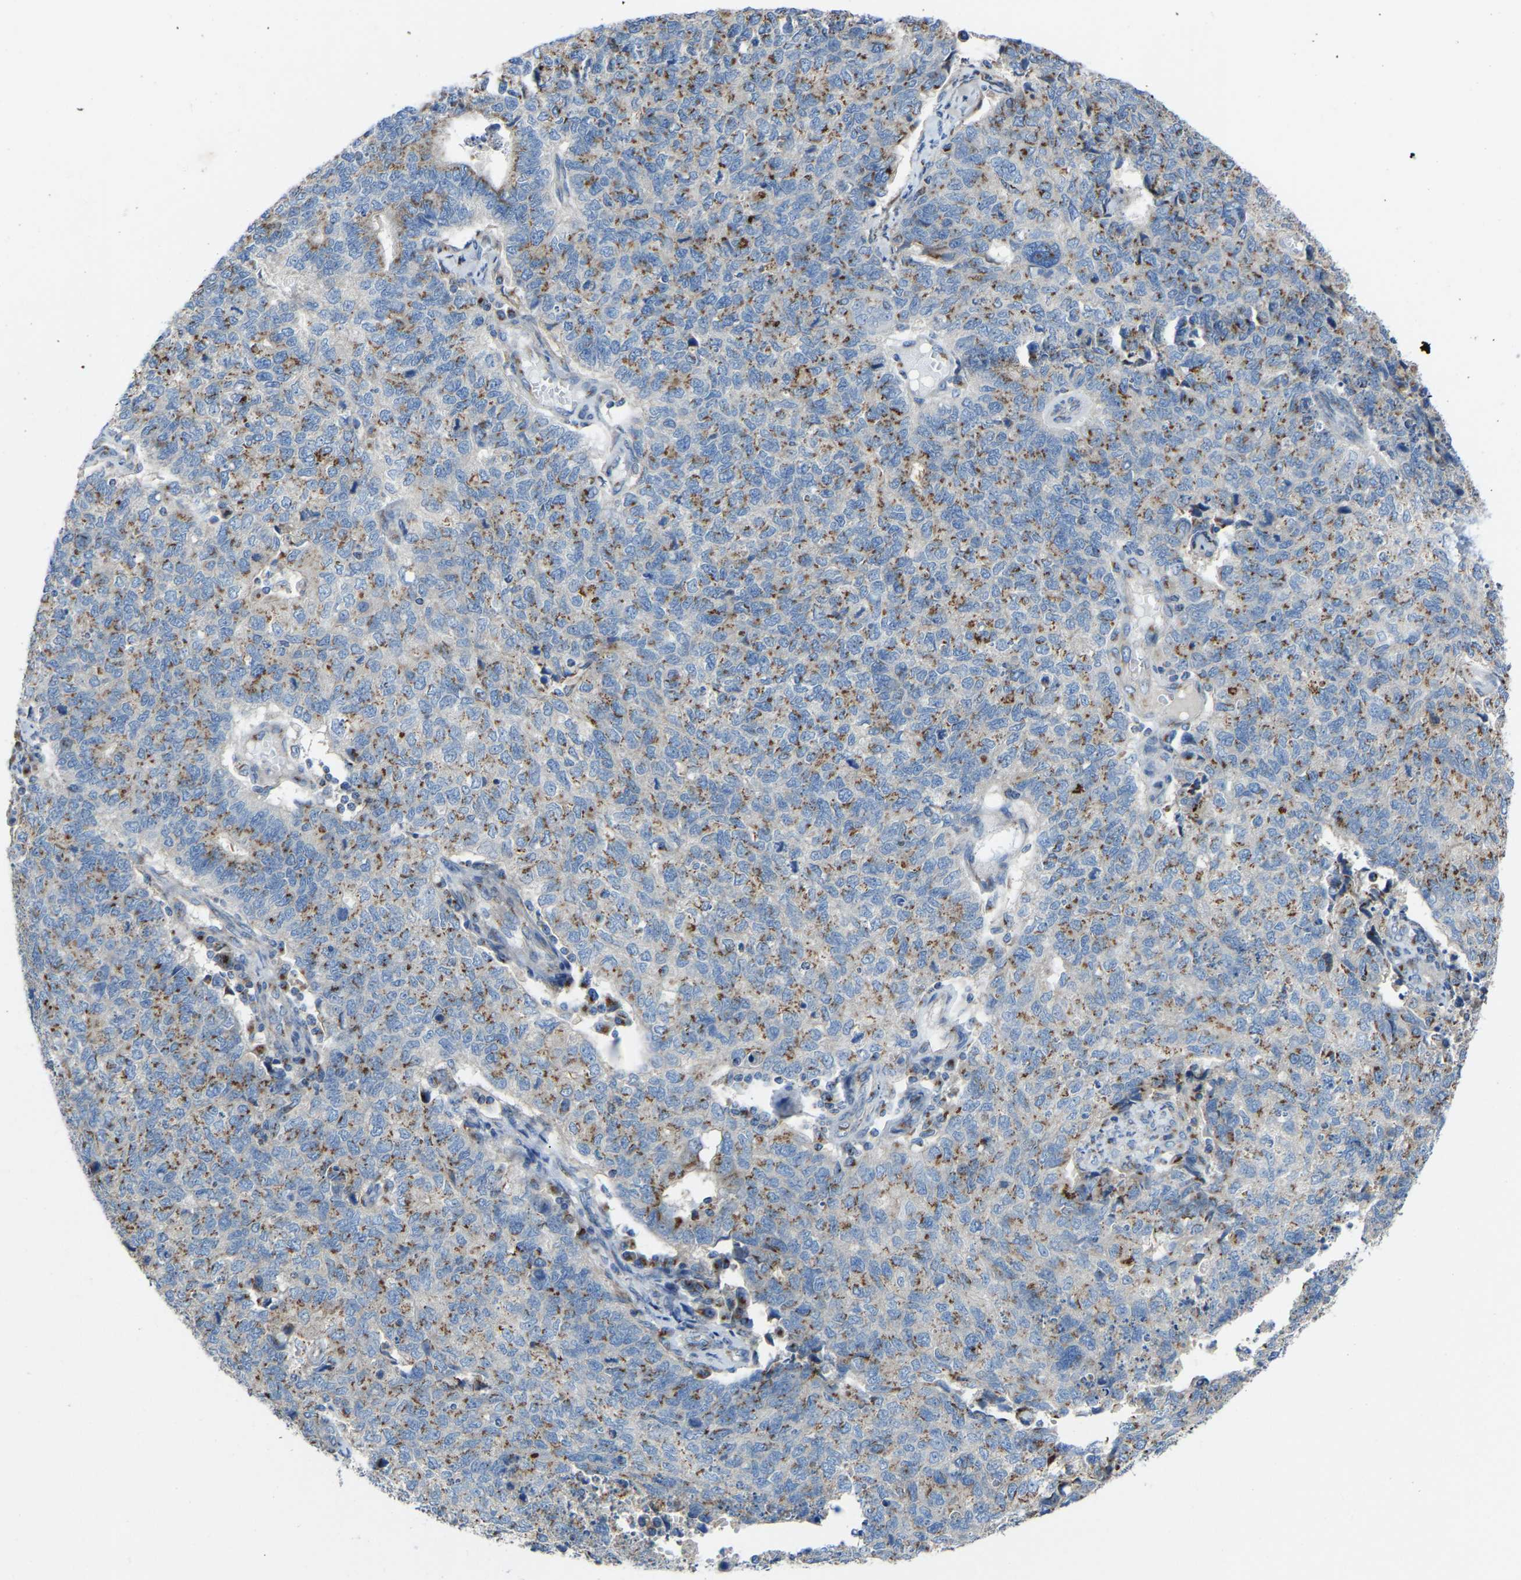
{"staining": {"intensity": "moderate", "quantity": "25%-75%", "location": "cytoplasmic/membranous"}, "tissue": "cervical cancer", "cell_type": "Tumor cells", "image_type": "cancer", "snomed": [{"axis": "morphology", "description": "Squamous cell carcinoma, NOS"}, {"axis": "topography", "description": "Cervix"}], "caption": "Cervical cancer was stained to show a protein in brown. There is medium levels of moderate cytoplasmic/membranous expression in about 25%-75% of tumor cells.", "gene": "CANT1", "patient": {"sex": "female", "age": 63}}